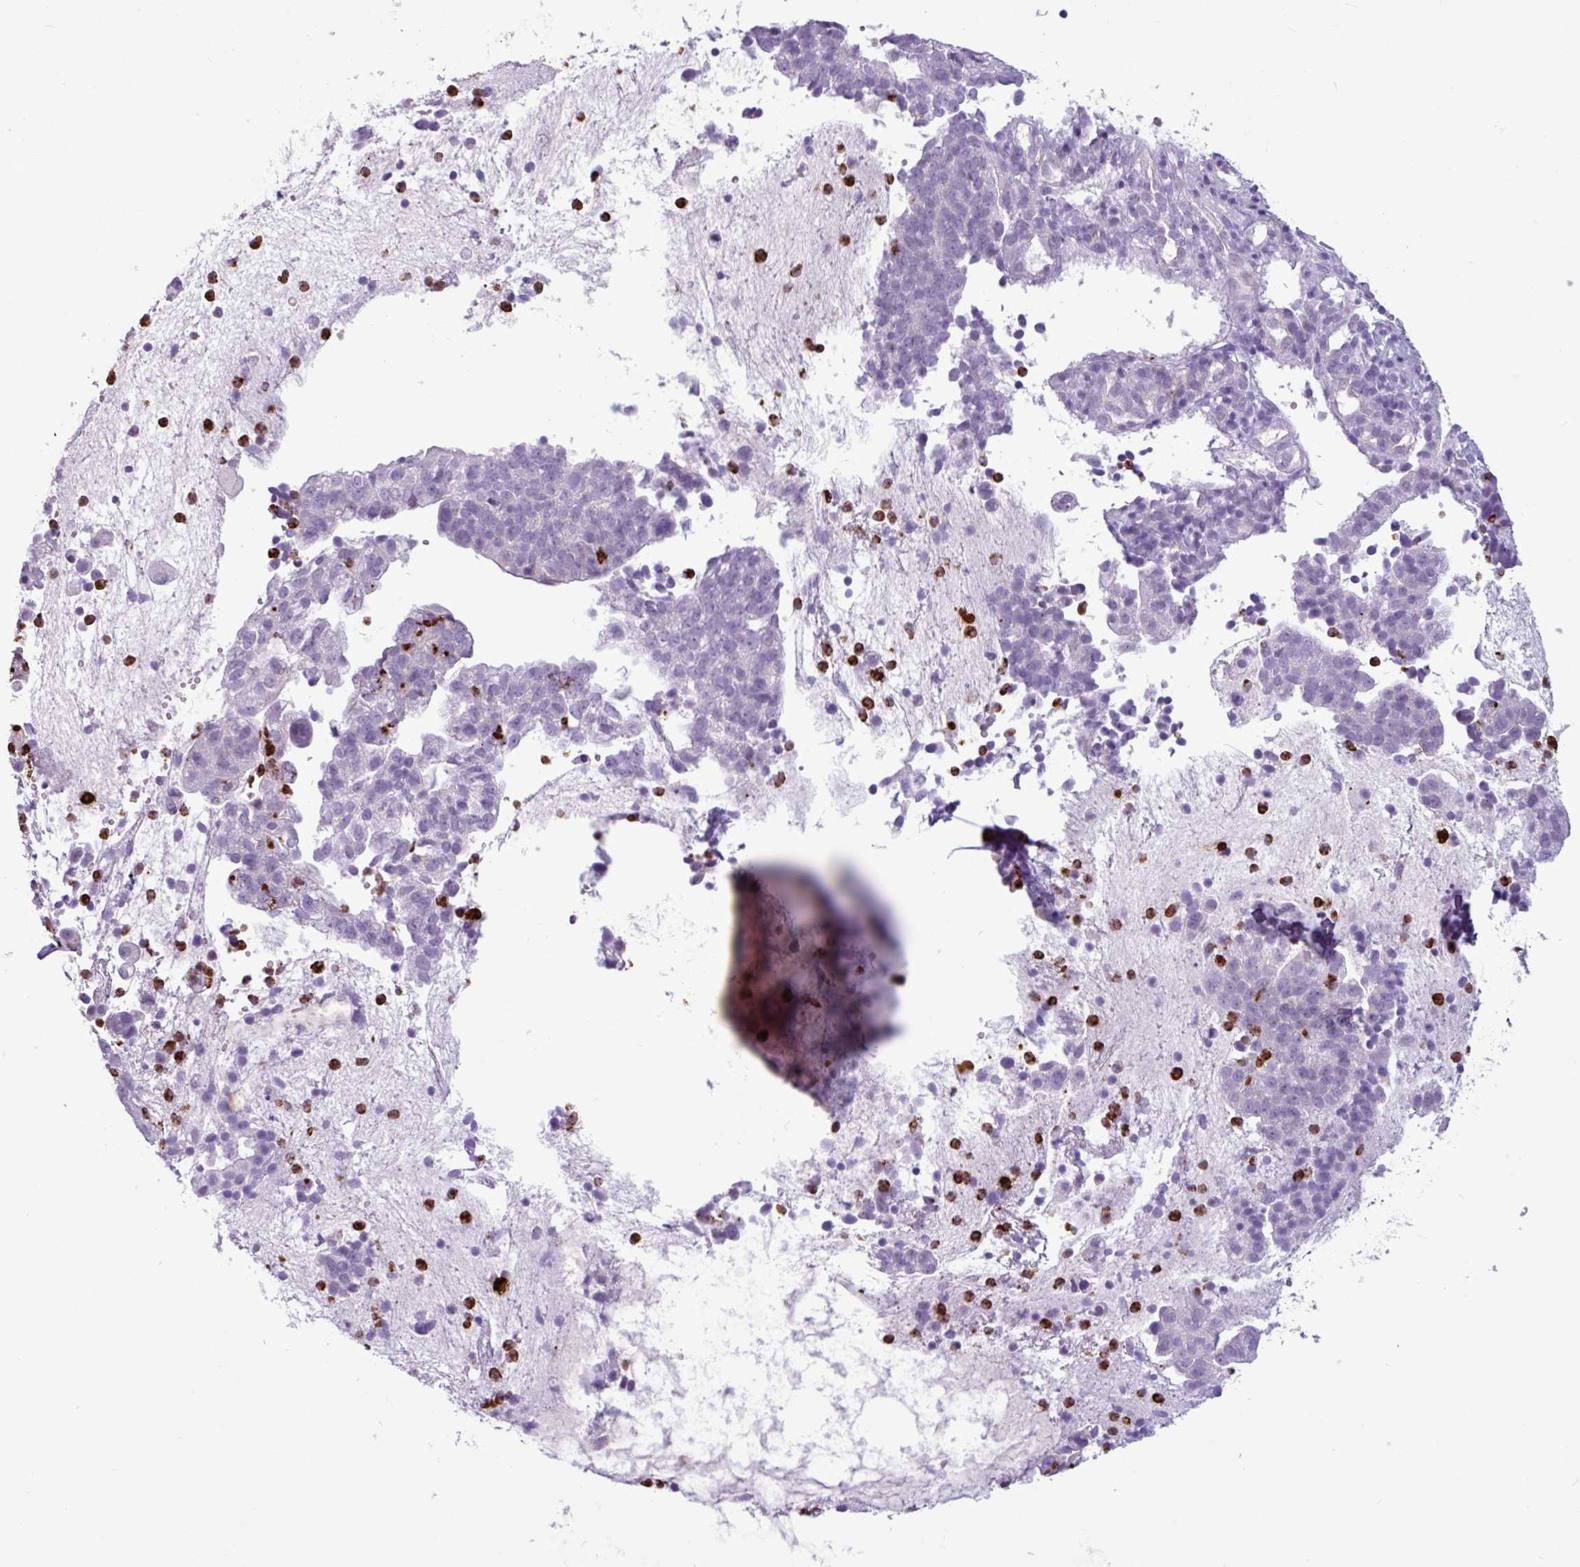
{"staining": {"intensity": "negative", "quantity": "none", "location": "none"}, "tissue": "endometrial cancer", "cell_type": "Tumor cells", "image_type": "cancer", "snomed": [{"axis": "morphology", "description": "Adenocarcinoma, NOS"}, {"axis": "topography", "description": "Endometrium"}], "caption": "Tumor cells are negative for brown protein staining in adenocarcinoma (endometrial).", "gene": "TMEM178A", "patient": {"sex": "female", "age": 76}}